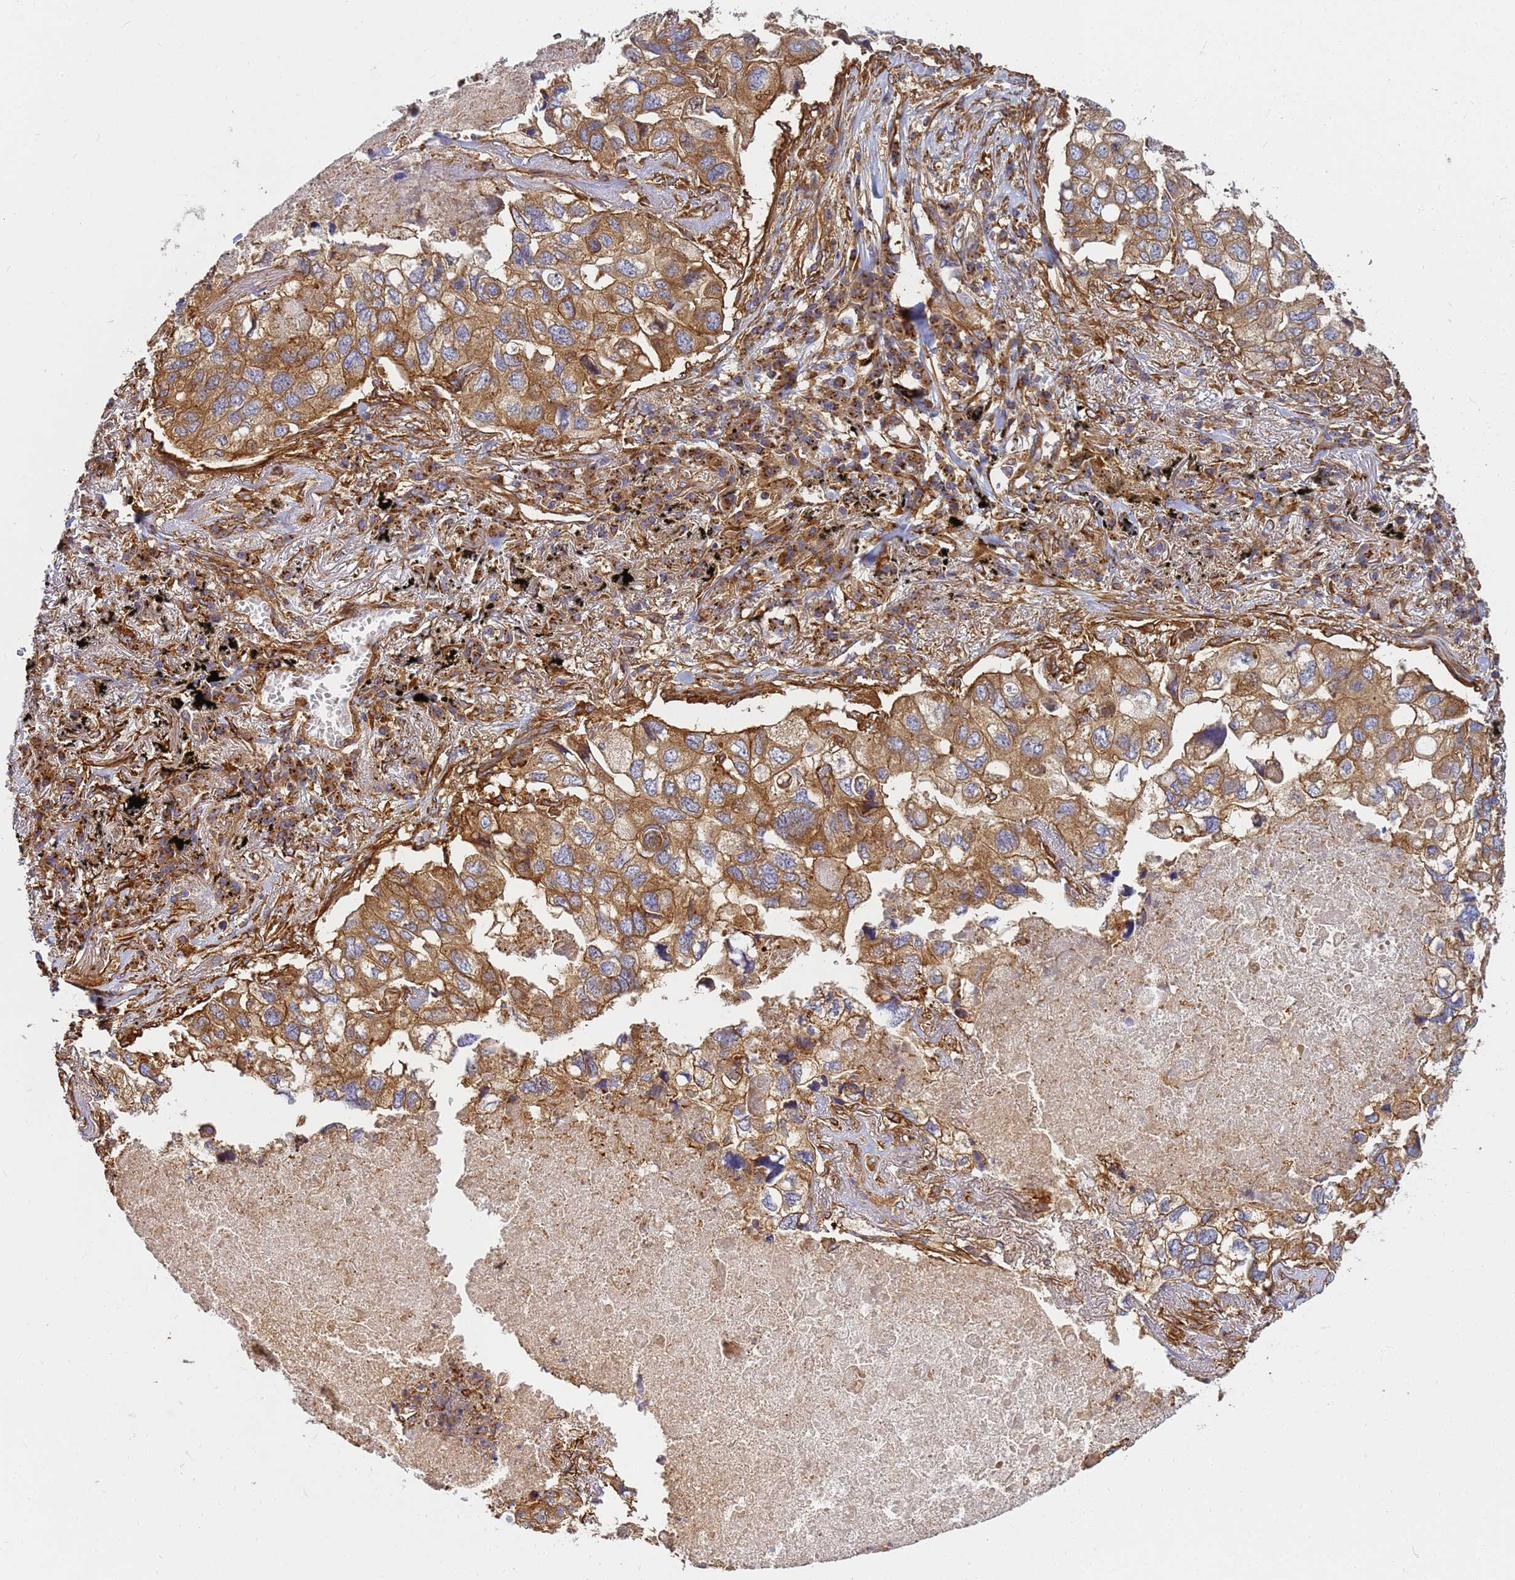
{"staining": {"intensity": "moderate", "quantity": ">75%", "location": "cytoplasmic/membranous"}, "tissue": "lung cancer", "cell_type": "Tumor cells", "image_type": "cancer", "snomed": [{"axis": "morphology", "description": "Adenocarcinoma, NOS"}, {"axis": "topography", "description": "Lung"}], "caption": "Immunohistochemistry of adenocarcinoma (lung) reveals medium levels of moderate cytoplasmic/membranous expression in about >75% of tumor cells.", "gene": "C2CD5", "patient": {"sex": "male", "age": 65}}